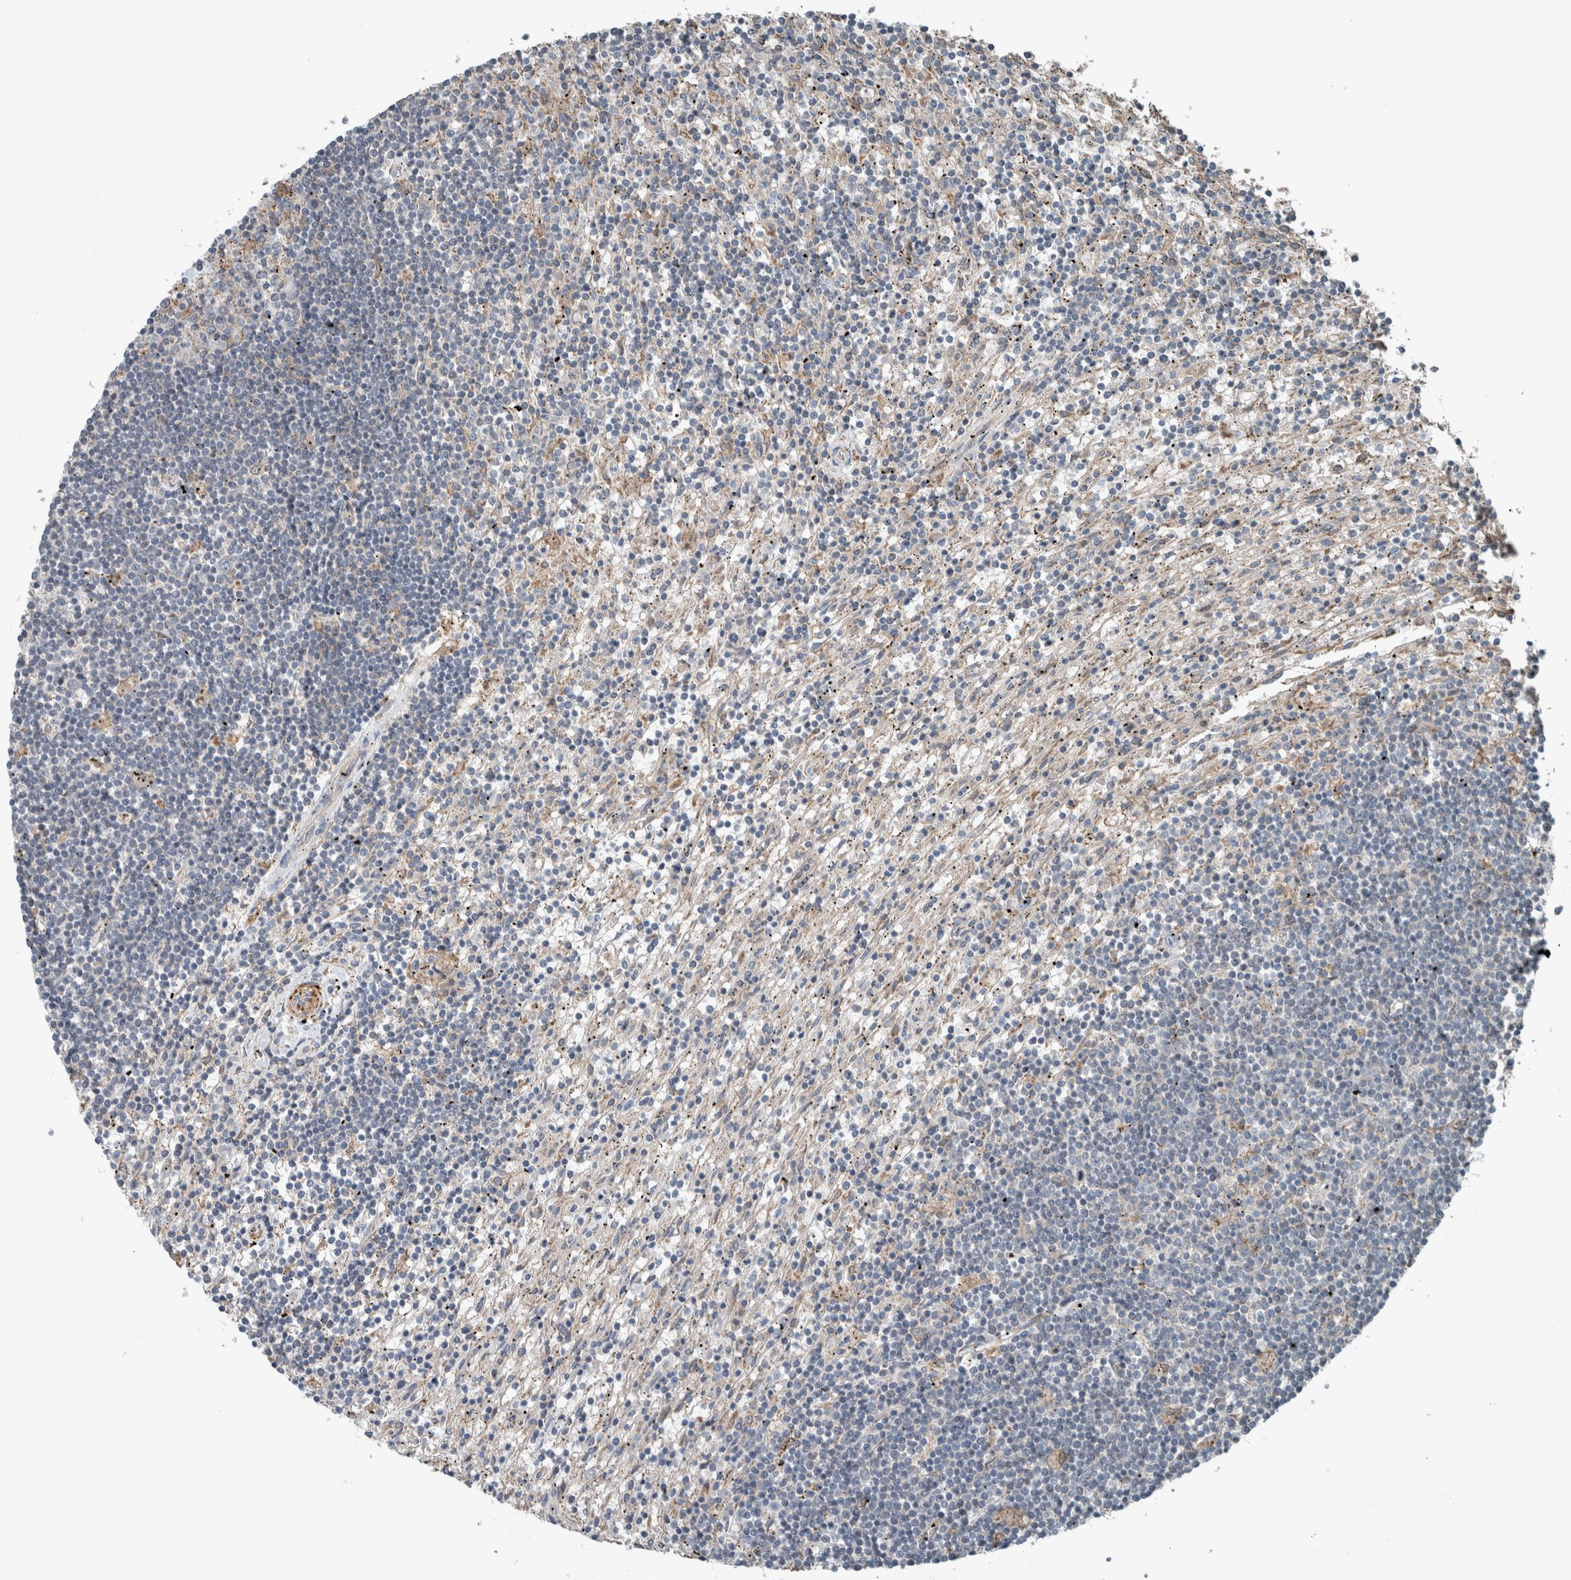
{"staining": {"intensity": "negative", "quantity": "none", "location": "none"}, "tissue": "lymphoma", "cell_type": "Tumor cells", "image_type": "cancer", "snomed": [{"axis": "morphology", "description": "Malignant lymphoma, non-Hodgkin's type, Low grade"}, {"axis": "topography", "description": "Spleen"}], "caption": "Immunohistochemistry (IHC) histopathology image of neoplastic tissue: lymphoma stained with DAB (3,3'-diaminobenzidine) displays no significant protein expression in tumor cells.", "gene": "JADE2", "patient": {"sex": "male", "age": 76}}